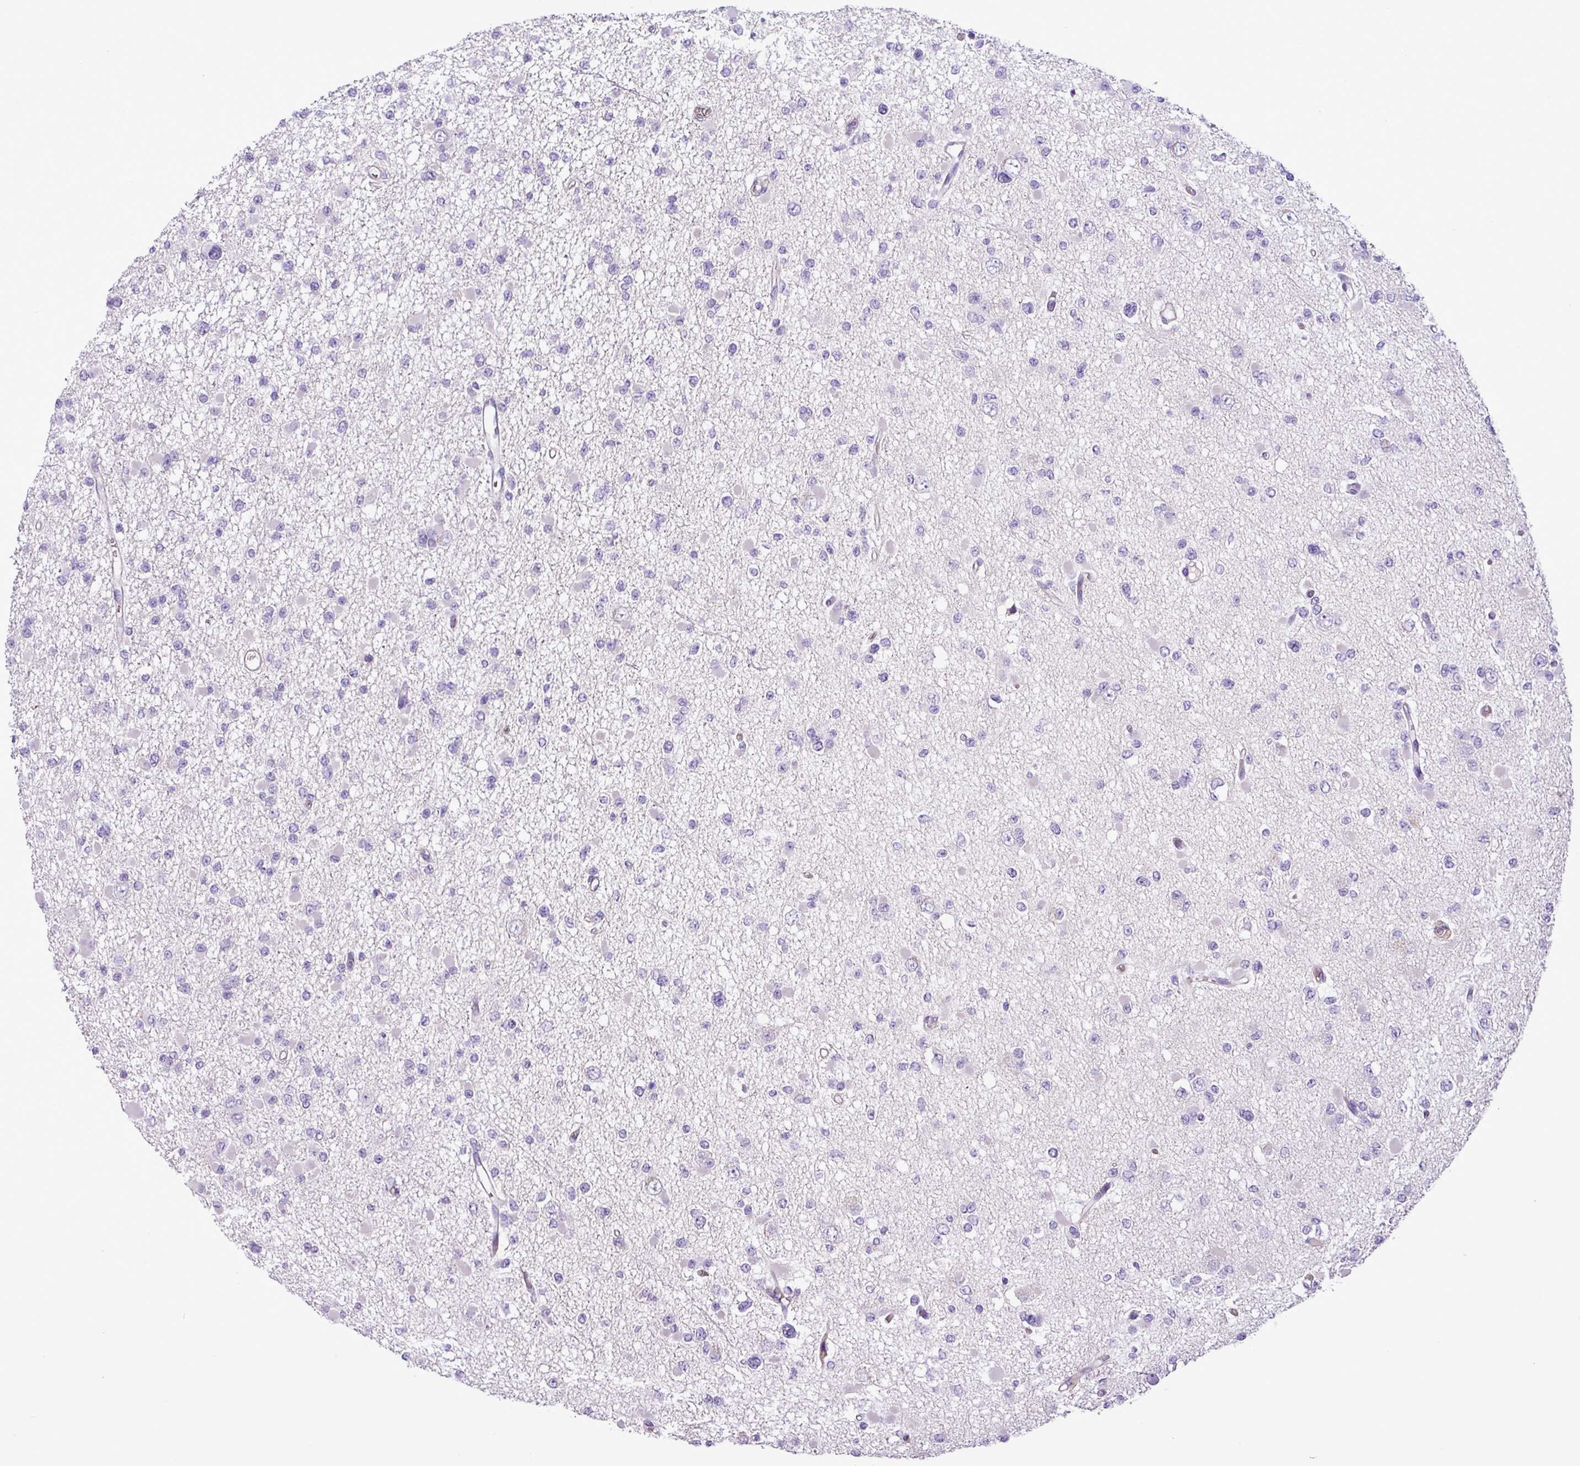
{"staining": {"intensity": "negative", "quantity": "none", "location": "none"}, "tissue": "glioma", "cell_type": "Tumor cells", "image_type": "cancer", "snomed": [{"axis": "morphology", "description": "Glioma, malignant, Low grade"}, {"axis": "topography", "description": "Brain"}], "caption": "Malignant glioma (low-grade) was stained to show a protein in brown. There is no significant staining in tumor cells.", "gene": "C11orf91", "patient": {"sex": "female", "age": 22}}